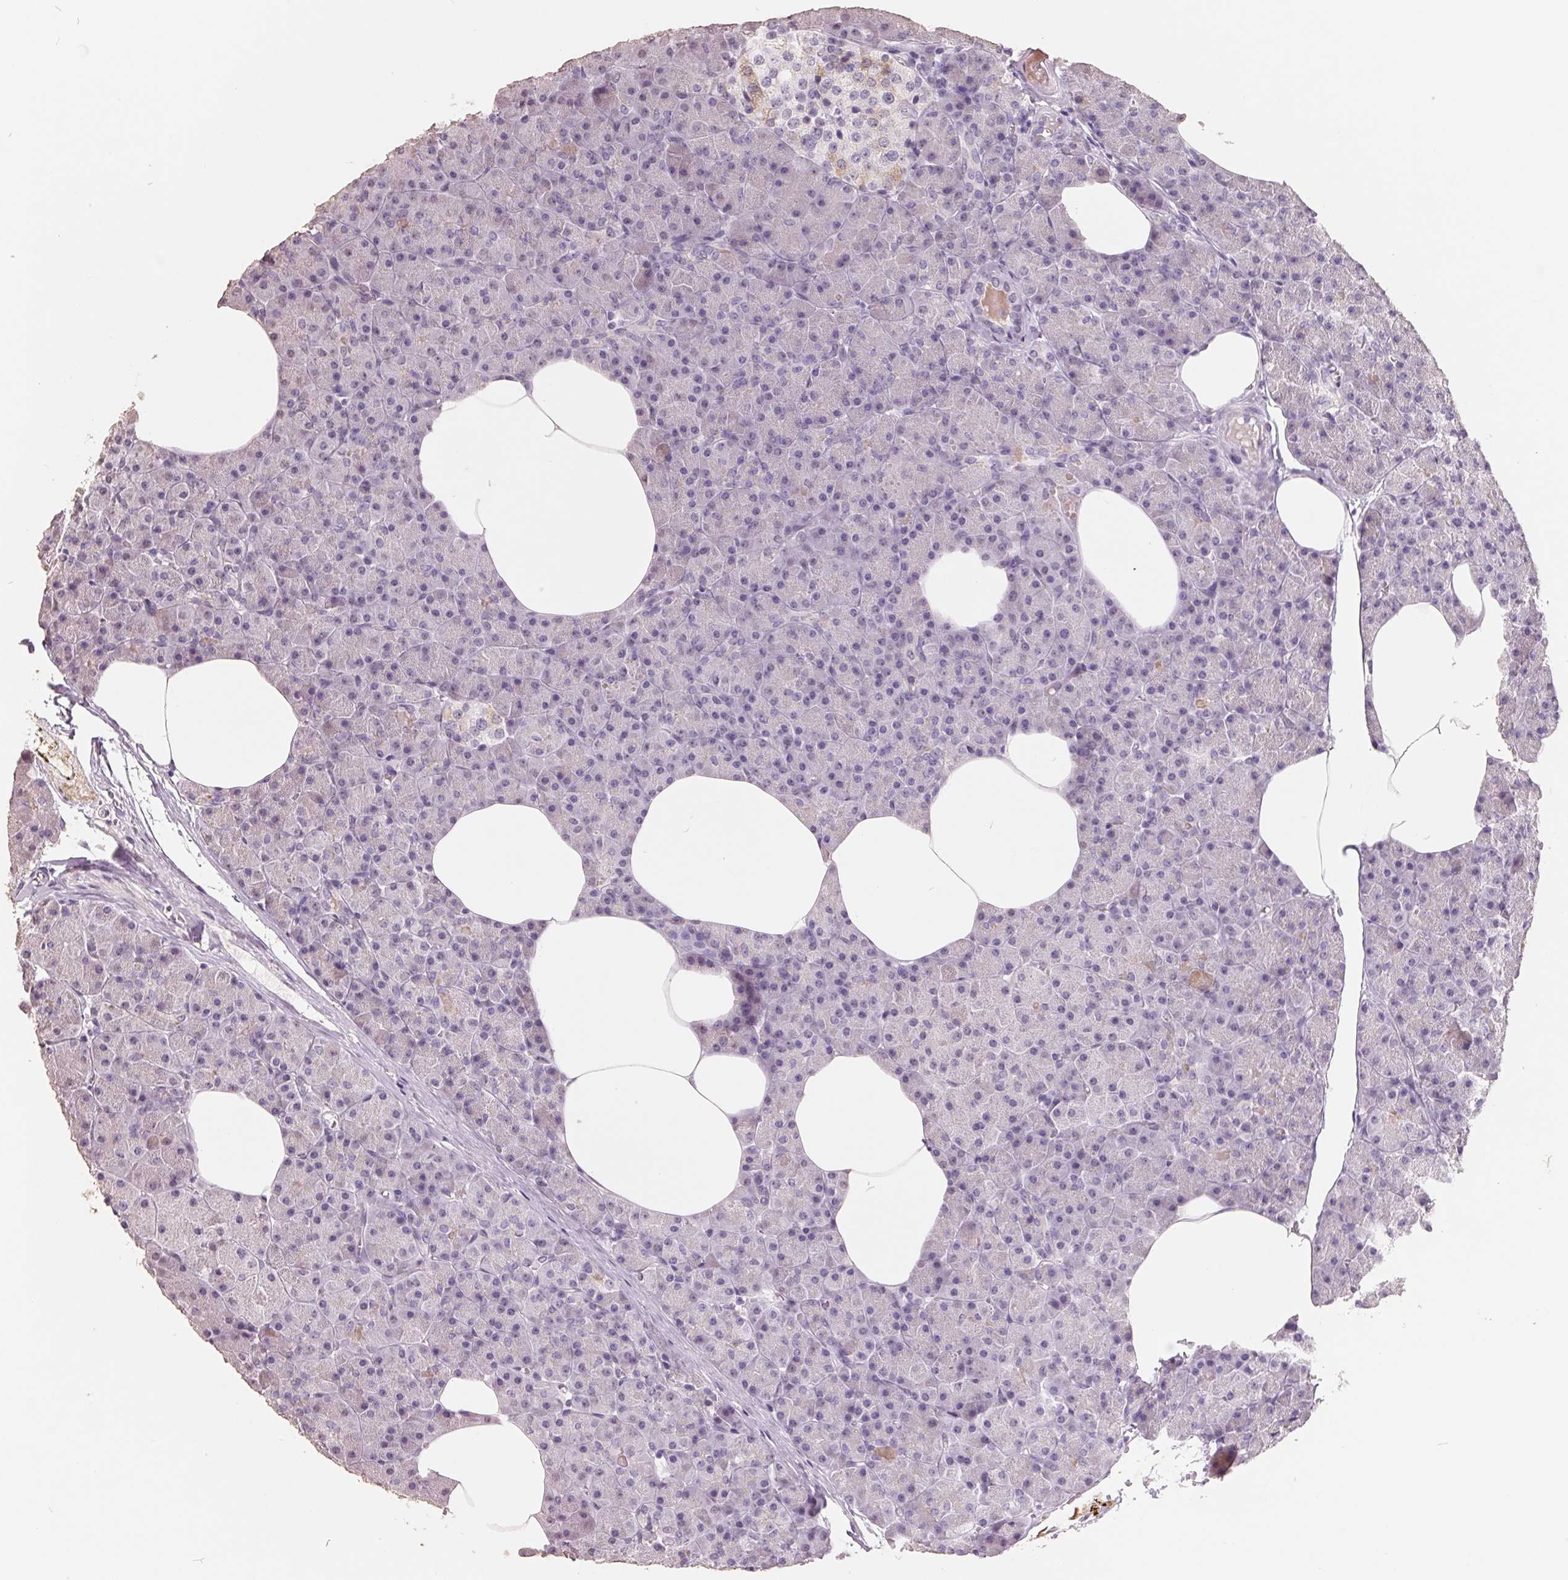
{"staining": {"intensity": "moderate", "quantity": "<25%", "location": "cytoplasmic/membranous"}, "tissue": "pancreas", "cell_type": "Exocrine glandular cells", "image_type": "normal", "snomed": [{"axis": "morphology", "description": "Normal tissue, NOS"}, {"axis": "topography", "description": "Pancreas"}], "caption": "Pancreas stained for a protein (brown) demonstrates moderate cytoplasmic/membranous positive positivity in approximately <25% of exocrine glandular cells.", "gene": "FTCD", "patient": {"sex": "female", "age": 45}}